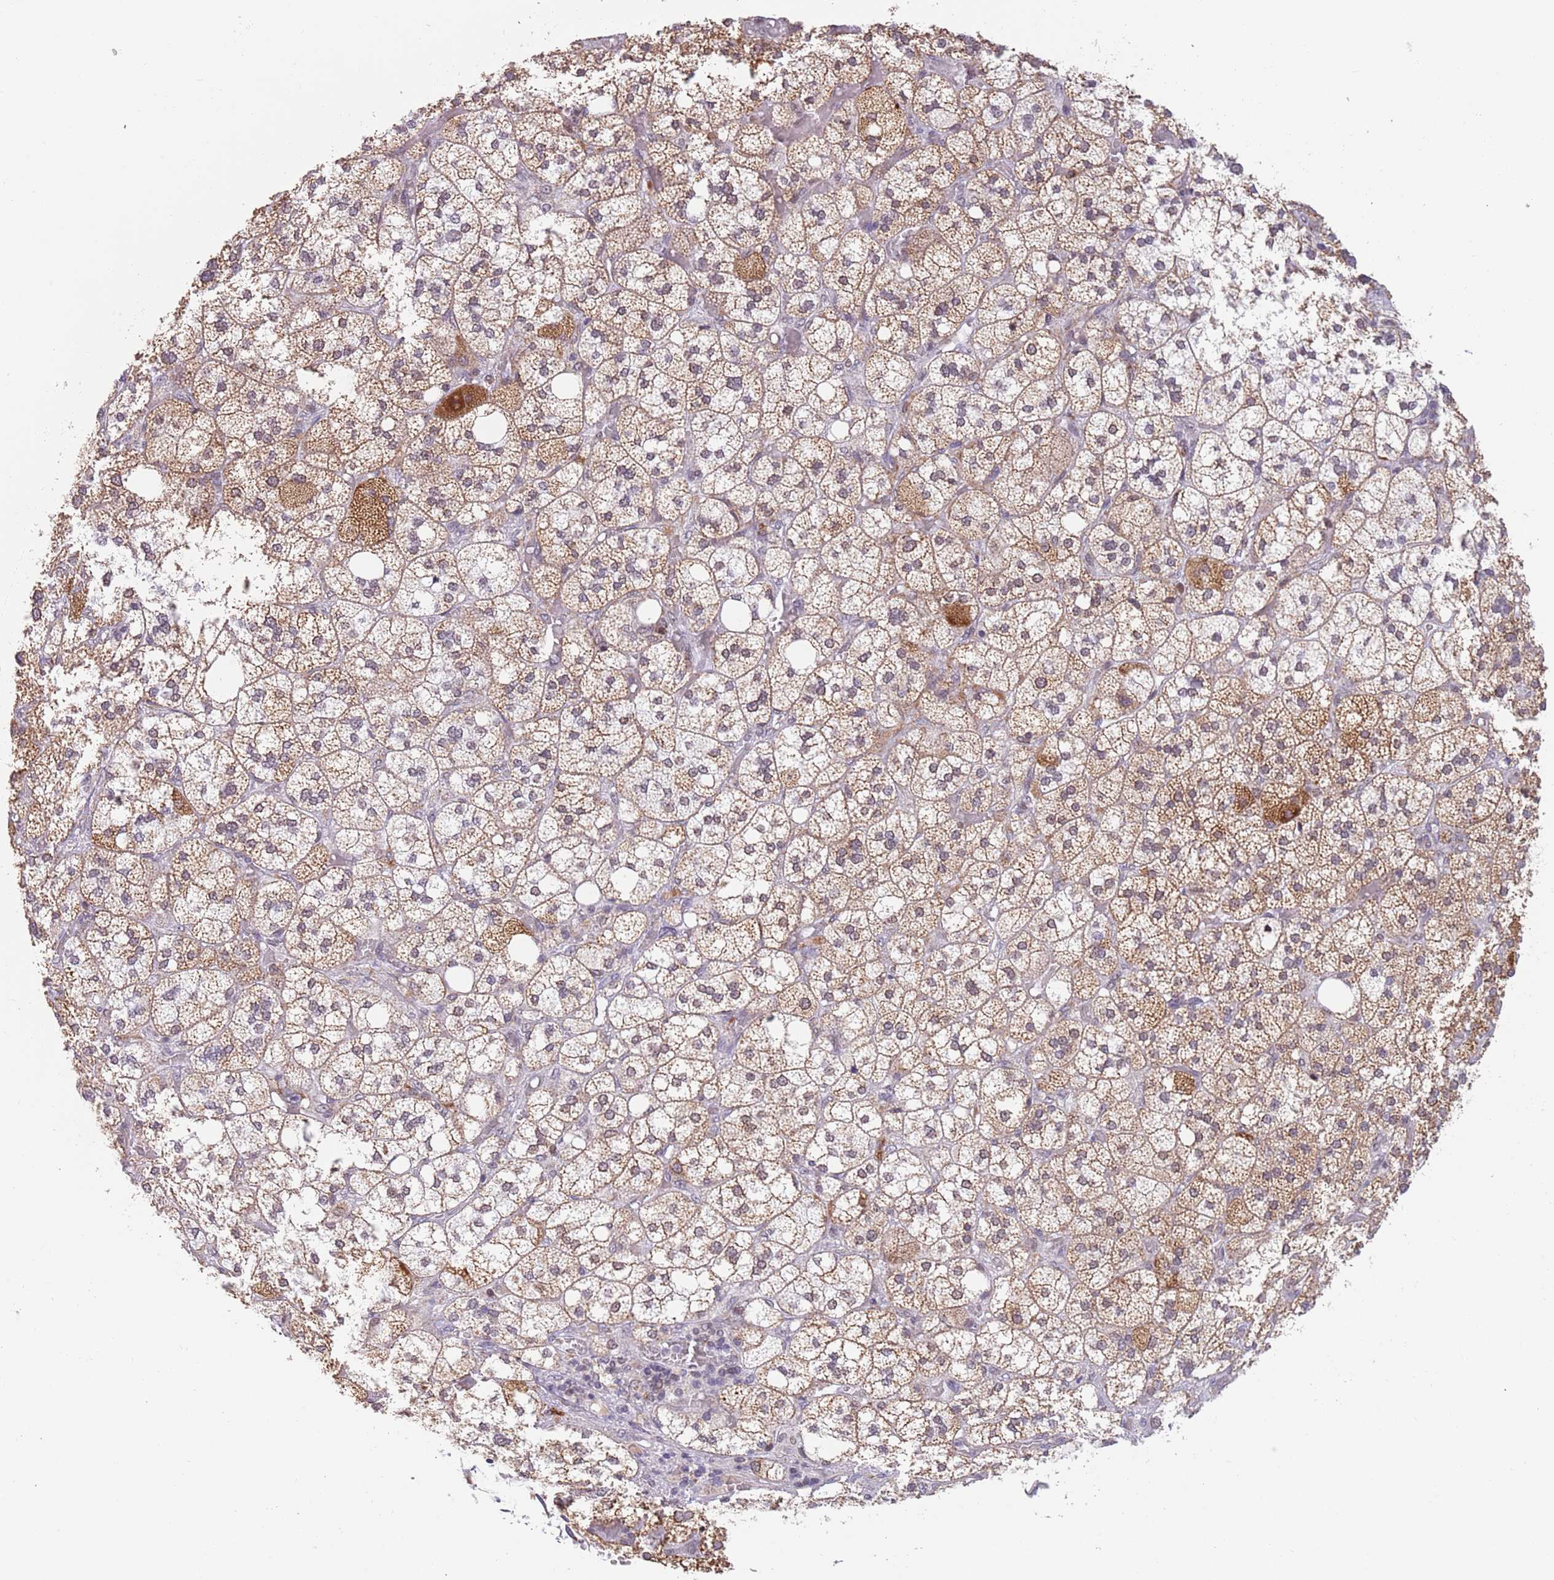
{"staining": {"intensity": "strong", "quantity": "25%-75%", "location": "cytoplasmic/membranous"}, "tissue": "adrenal gland", "cell_type": "Glandular cells", "image_type": "normal", "snomed": [{"axis": "morphology", "description": "Normal tissue, NOS"}, {"axis": "topography", "description": "Adrenal gland"}], "caption": "High-magnification brightfield microscopy of unremarkable adrenal gland stained with DAB (3,3'-diaminobenzidine) (brown) and counterstained with hematoxylin (blue). glandular cells exhibit strong cytoplasmic/membranous staining is seen in about25%-75% of cells. (IHC, brightfield microscopy, high magnification).", "gene": "TIMM13", "patient": {"sex": "male", "age": 61}}